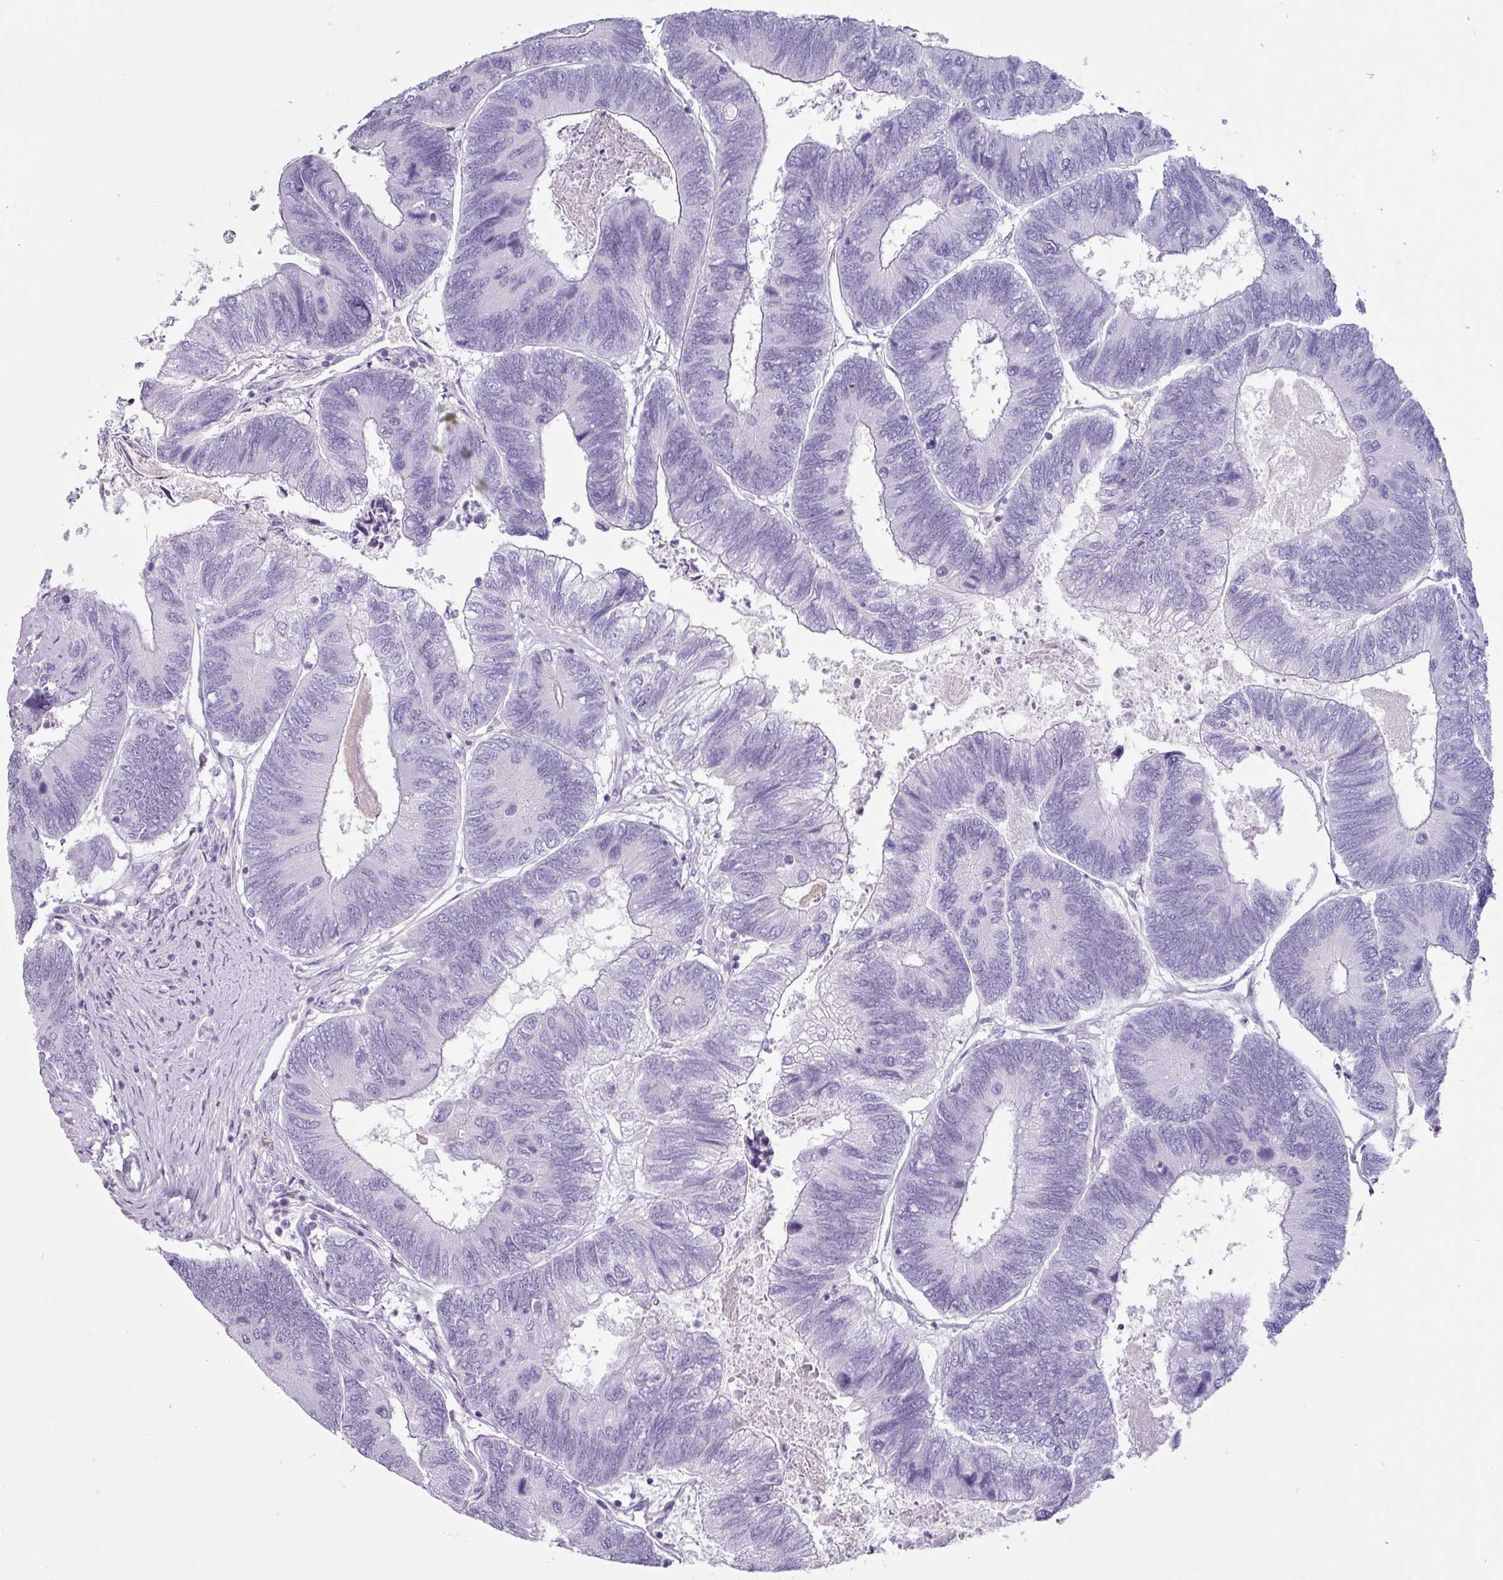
{"staining": {"intensity": "negative", "quantity": "none", "location": "none"}, "tissue": "colorectal cancer", "cell_type": "Tumor cells", "image_type": "cancer", "snomed": [{"axis": "morphology", "description": "Adenocarcinoma, NOS"}, {"axis": "topography", "description": "Colon"}], "caption": "The image displays no significant expression in tumor cells of colorectal cancer.", "gene": "CLCA1", "patient": {"sex": "female", "age": 67}}